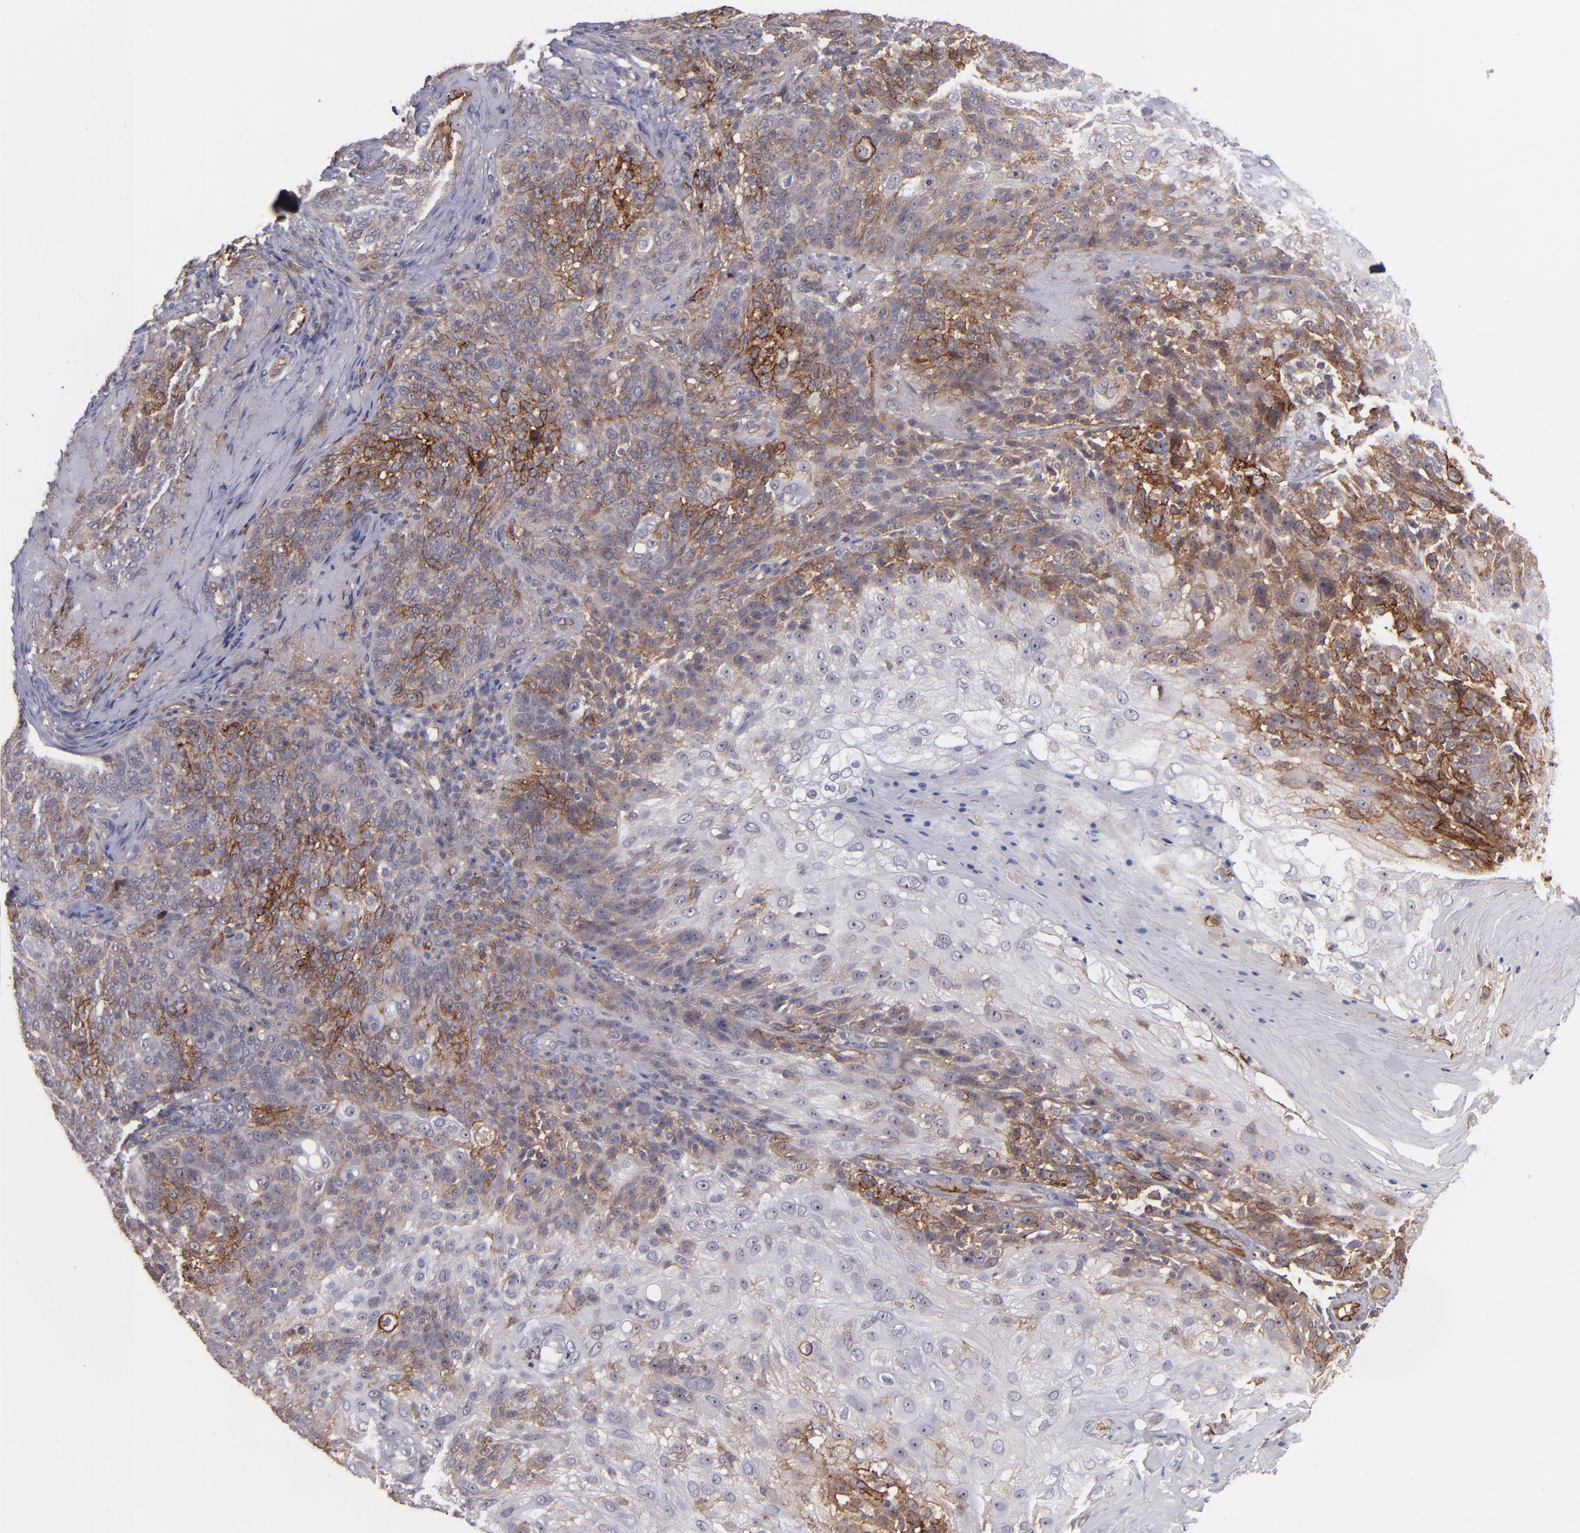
{"staining": {"intensity": "moderate", "quantity": "25%-75%", "location": "cytoplasmic/membranous"}, "tissue": "skin cancer", "cell_type": "Tumor cells", "image_type": "cancer", "snomed": [{"axis": "morphology", "description": "Normal tissue, NOS"}, {"axis": "morphology", "description": "Squamous cell carcinoma, NOS"}, {"axis": "topography", "description": "Skin"}], "caption": "Protein staining of squamous cell carcinoma (skin) tissue demonstrates moderate cytoplasmic/membranous expression in approximately 25%-75% of tumor cells. (DAB IHC, brown staining for protein, blue staining for nuclei).", "gene": "ICAM1", "patient": {"sex": "female", "age": 83}}